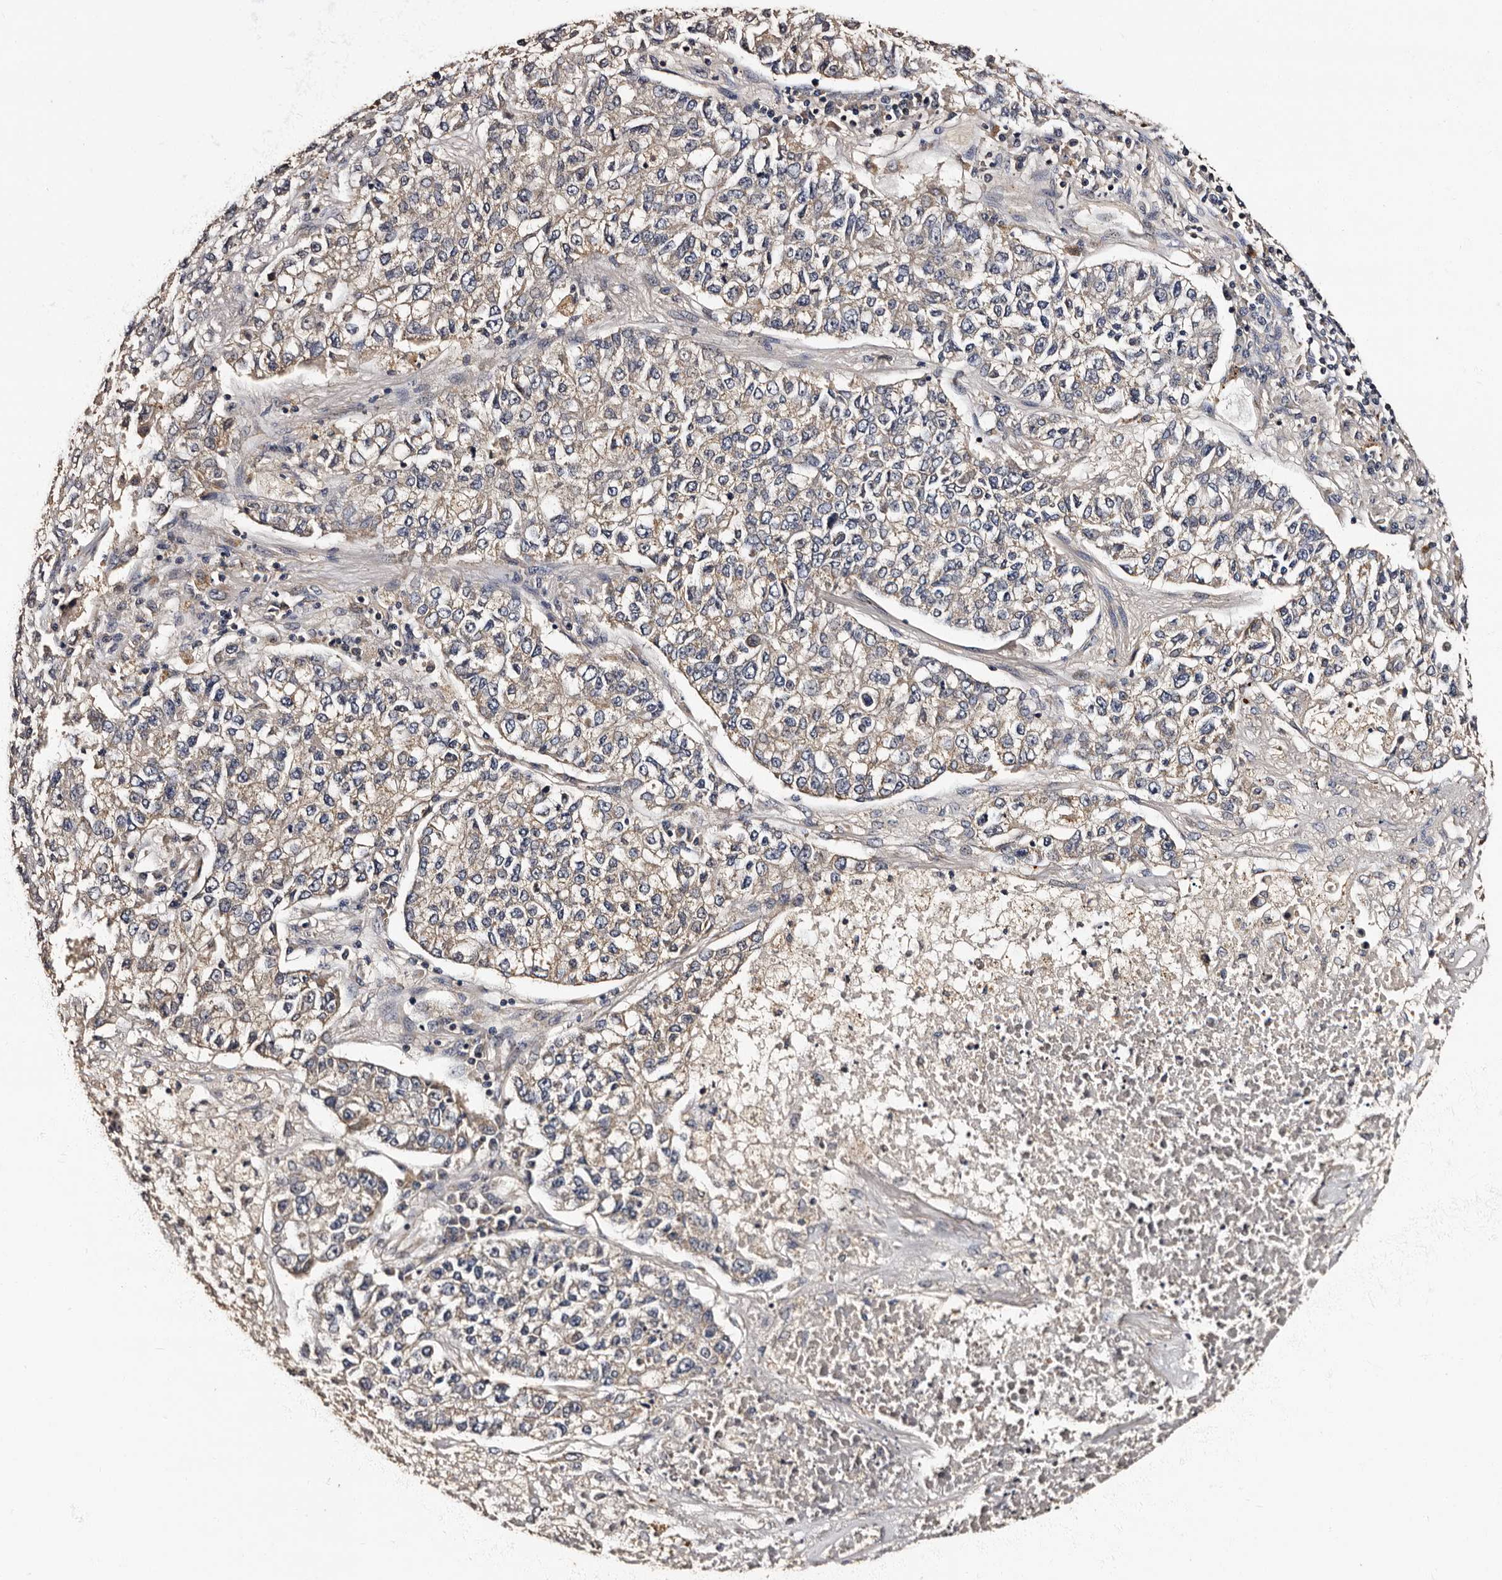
{"staining": {"intensity": "negative", "quantity": "none", "location": "none"}, "tissue": "lung cancer", "cell_type": "Tumor cells", "image_type": "cancer", "snomed": [{"axis": "morphology", "description": "Adenocarcinoma, NOS"}, {"axis": "topography", "description": "Lung"}], "caption": "Immunohistochemistry micrograph of lung cancer (adenocarcinoma) stained for a protein (brown), which demonstrates no positivity in tumor cells.", "gene": "ADCK5", "patient": {"sex": "male", "age": 49}}